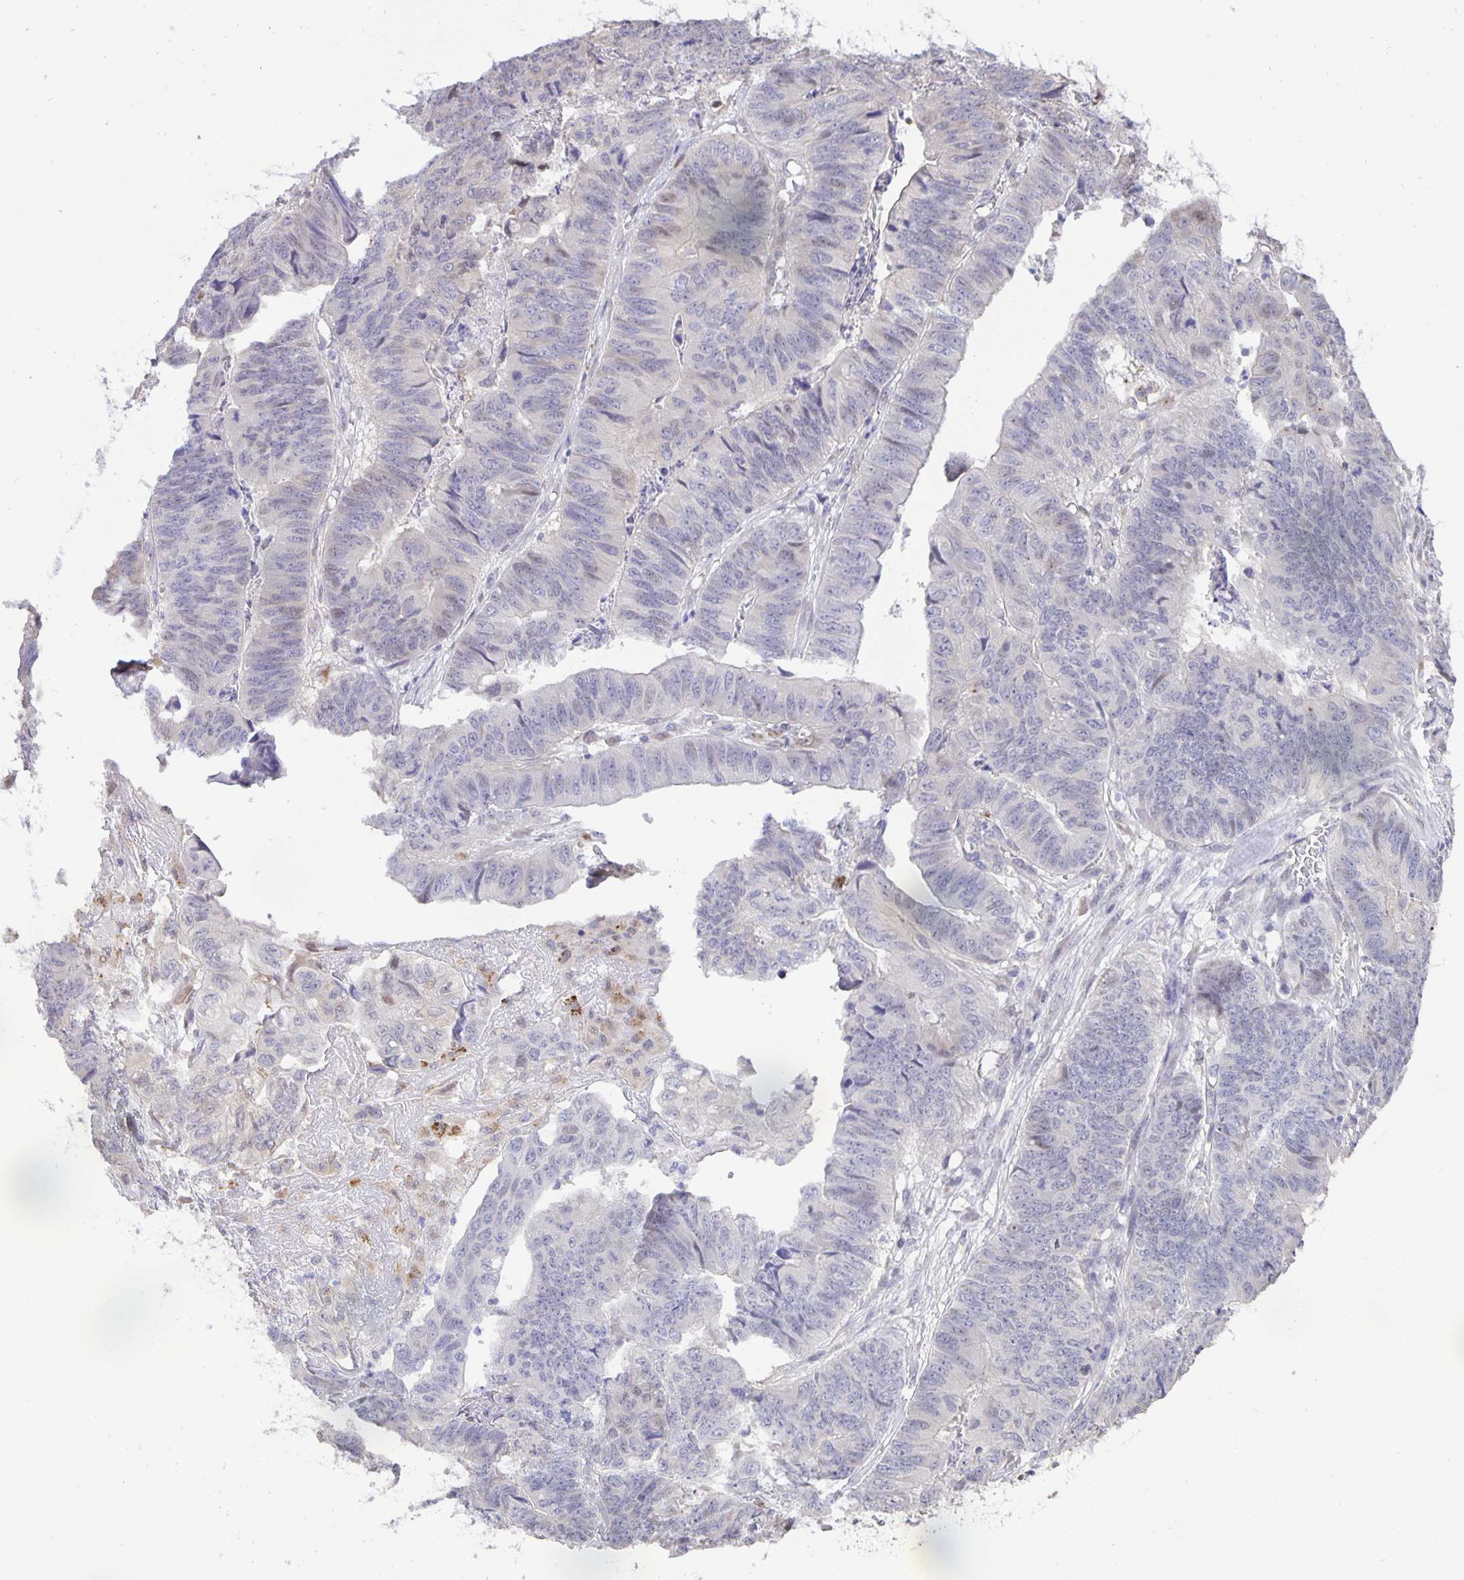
{"staining": {"intensity": "negative", "quantity": "none", "location": "none"}, "tissue": "stomach cancer", "cell_type": "Tumor cells", "image_type": "cancer", "snomed": [{"axis": "morphology", "description": "Adenocarcinoma, NOS"}, {"axis": "topography", "description": "Stomach, lower"}], "caption": "Immunohistochemistry (IHC) histopathology image of neoplastic tissue: stomach cancer (adenocarcinoma) stained with DAB (3,3'-diaminobenzidine) displays no significant protein positivity in tumor cells. Nuclei are stained in blue.", "gene": "MAPK12", "patient": {"sex": "male", "age": 77}}